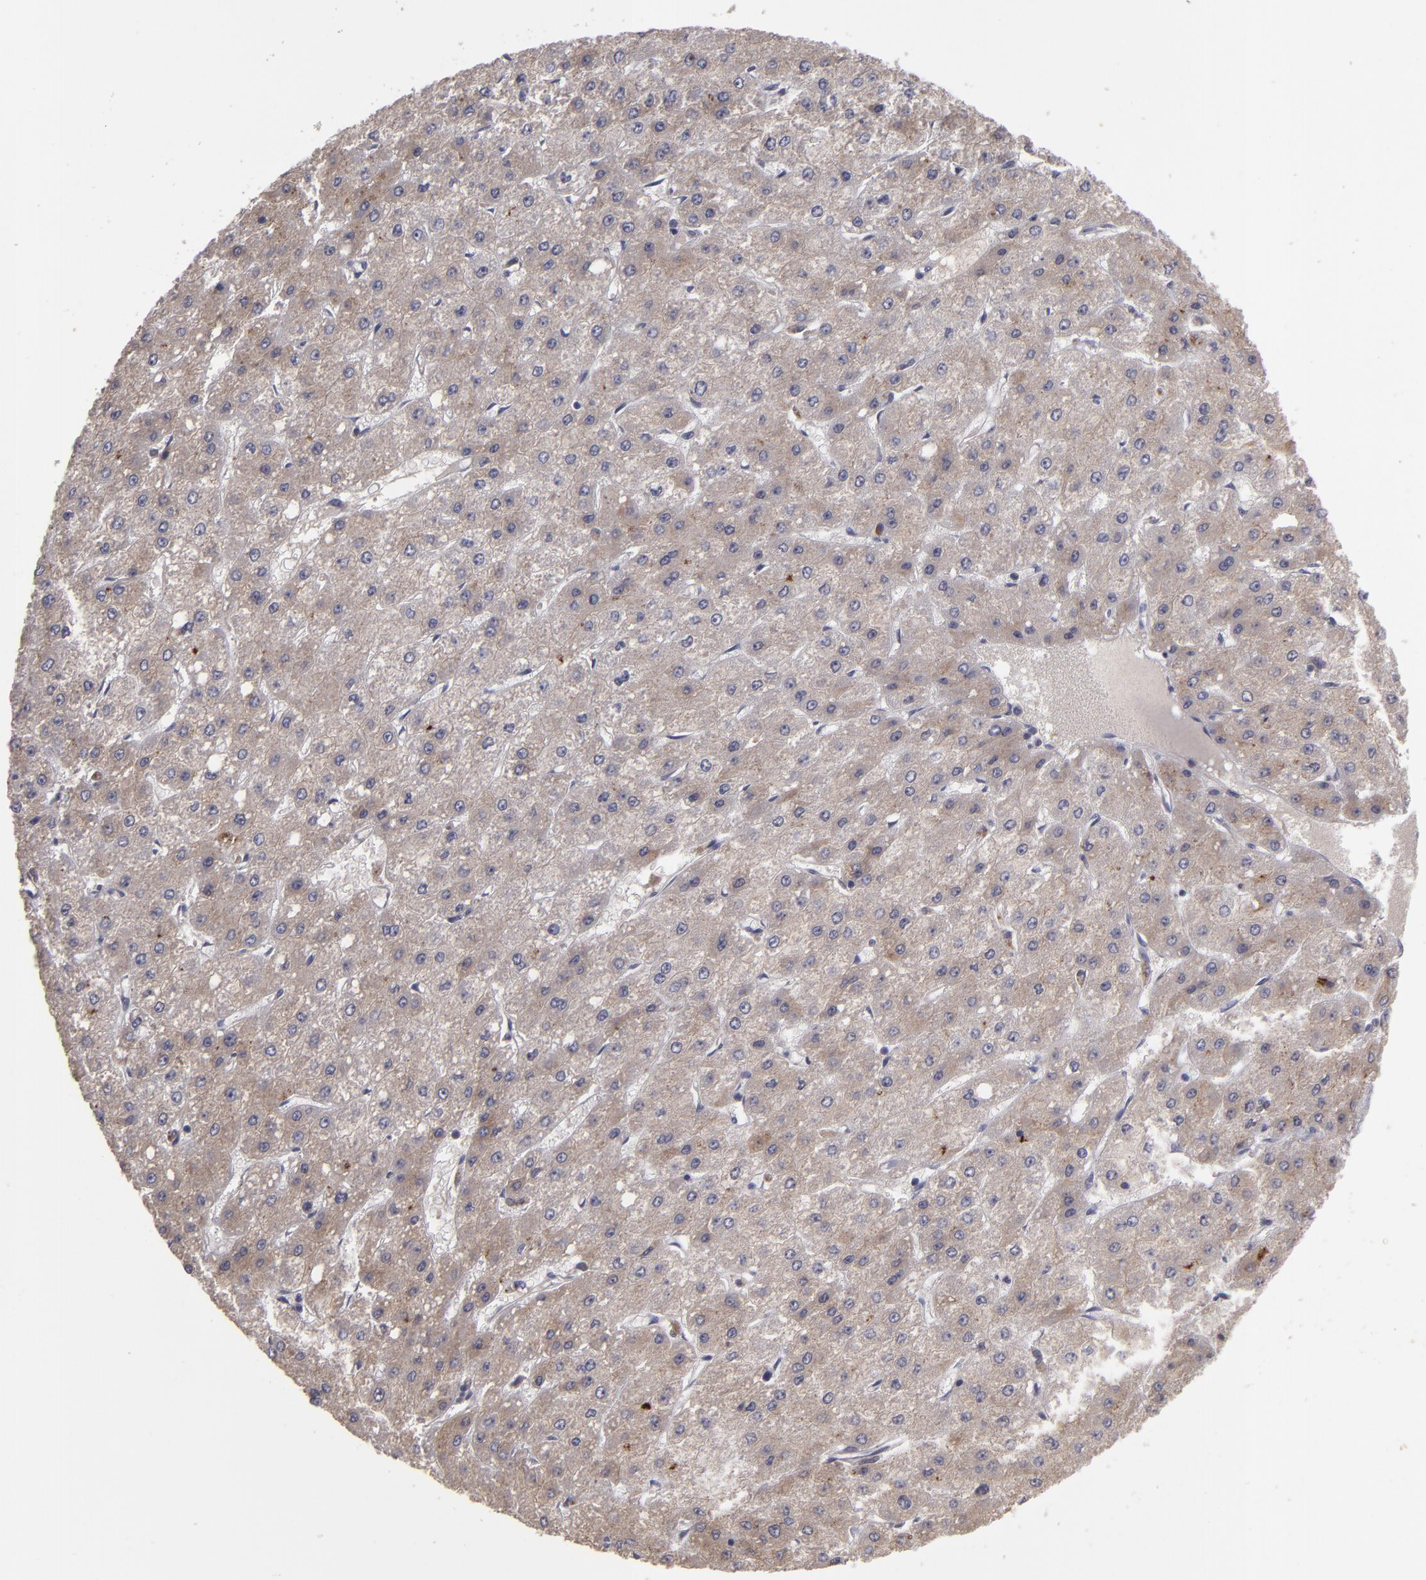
{"staining": {"intensity": "weak", "quantity": ">75%", "location": "cytoplasmic/membranous"}, "tissue": "liver cancer", "cell_type": "Tumor cells", "image_type": "cancer", "snomed": [{"axis": "morphology", "description": "Carcinoma, Hepatocellular, NOS"}, {"axis": "topography", "description": "Liver"}], "caption": "A histopathology image showing weak cytoplasmic/membranous positivity in about >75% of tumor cells in hepatocellular carcinoma (liver), as visualized by brown immunohistochemical staining.", "gene": "IL12A", "patient": {"sex": "female", "age": 52}}